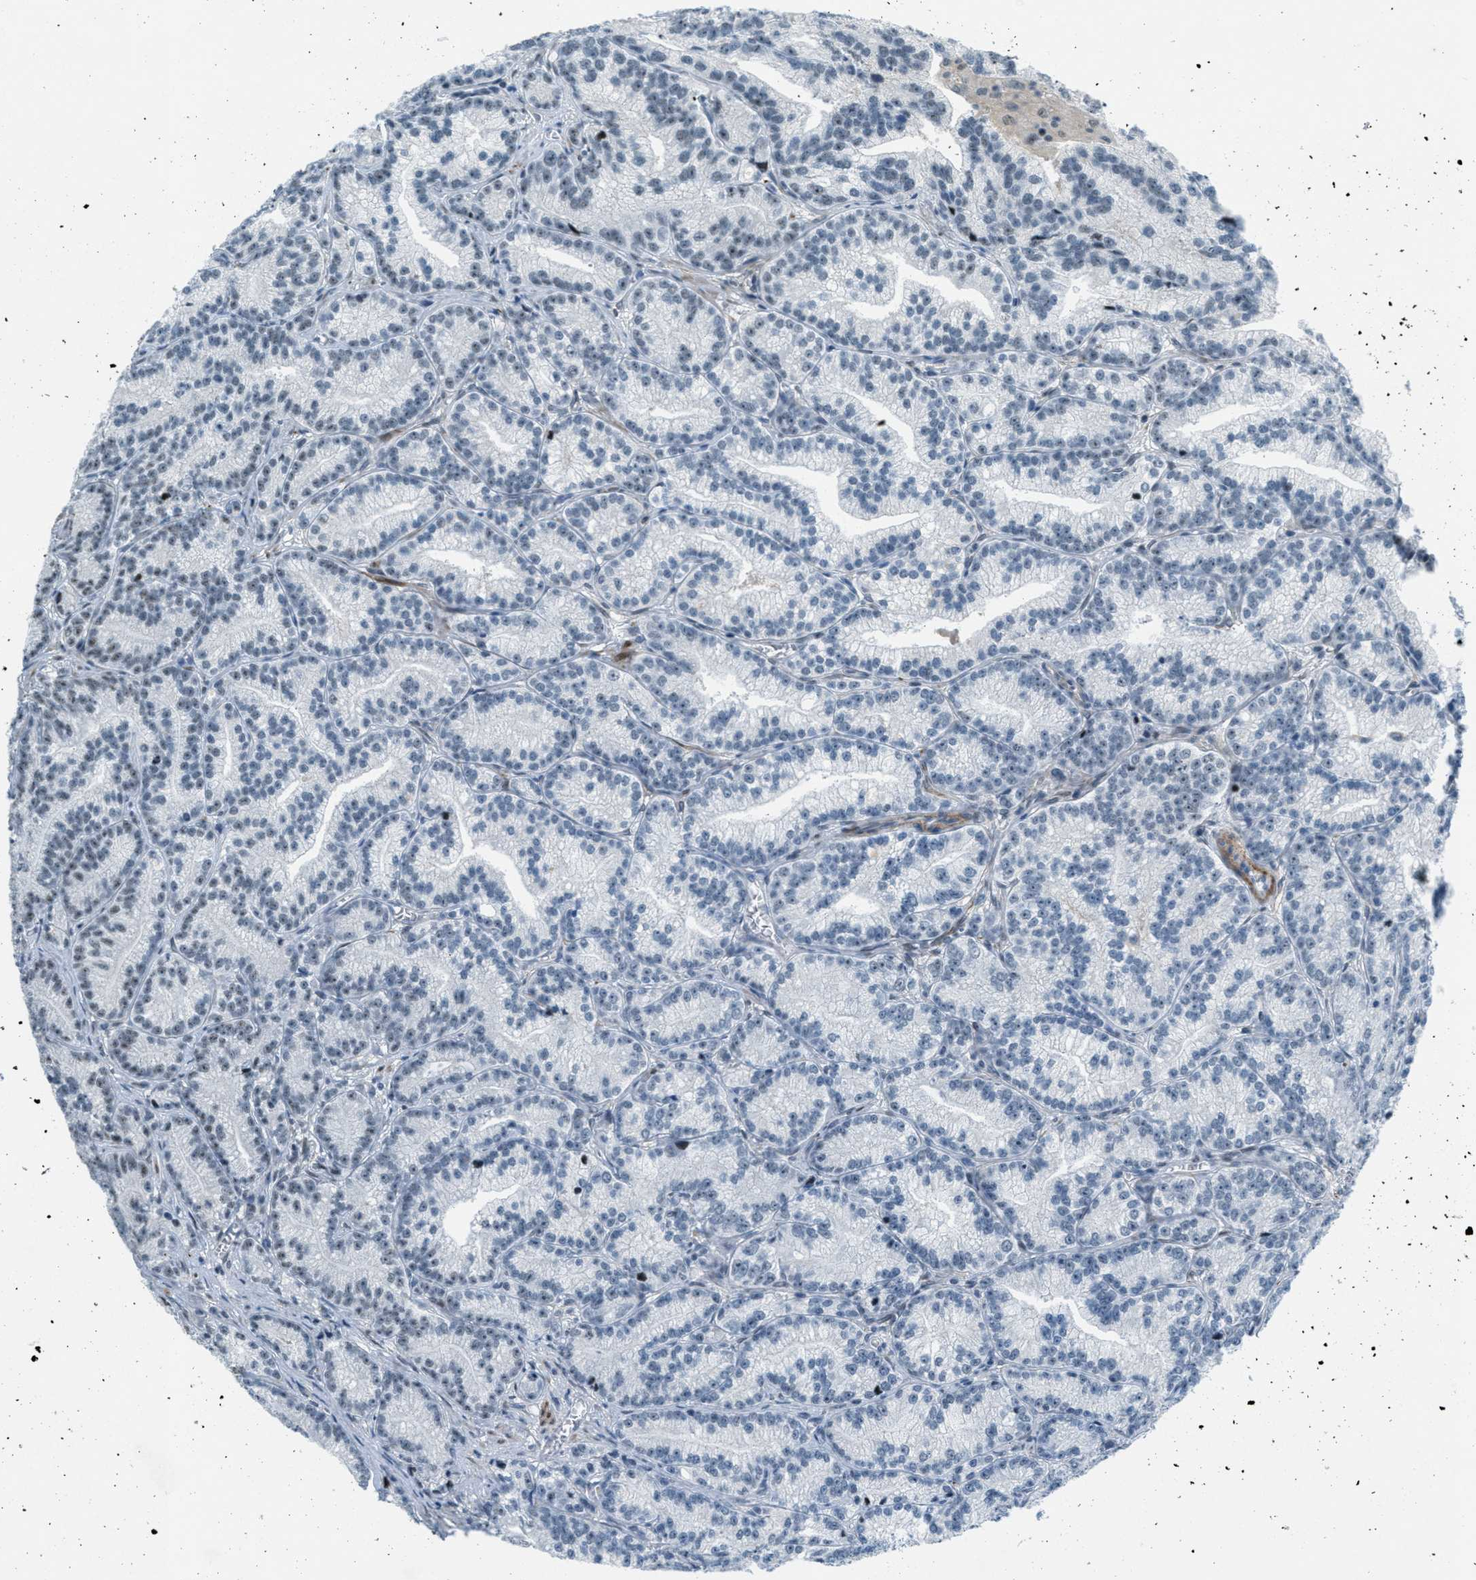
{"staining": {"intensity": "negative", "quantity": "none", "location": "none"}, "tissue": "prostate cancer", "cell_type": "Tumor cells", "image_type": "cancer", "snomed": [{"axis": "morphology", "description": "Adenocarcinoma, Low grade"}, {"axis": "topography", "description": "Prostate"}], "caption": "An immunohistochemistry micrograph of prostate cancer is shown. There is no staining in tumor cells of prostate cancer. The staining is performed using DAB brown chromogen with nuclei counter-stained in using hematoxylin.", "gene": "ZDHHC23", "patient": {"sex": "male", "age": 89}}